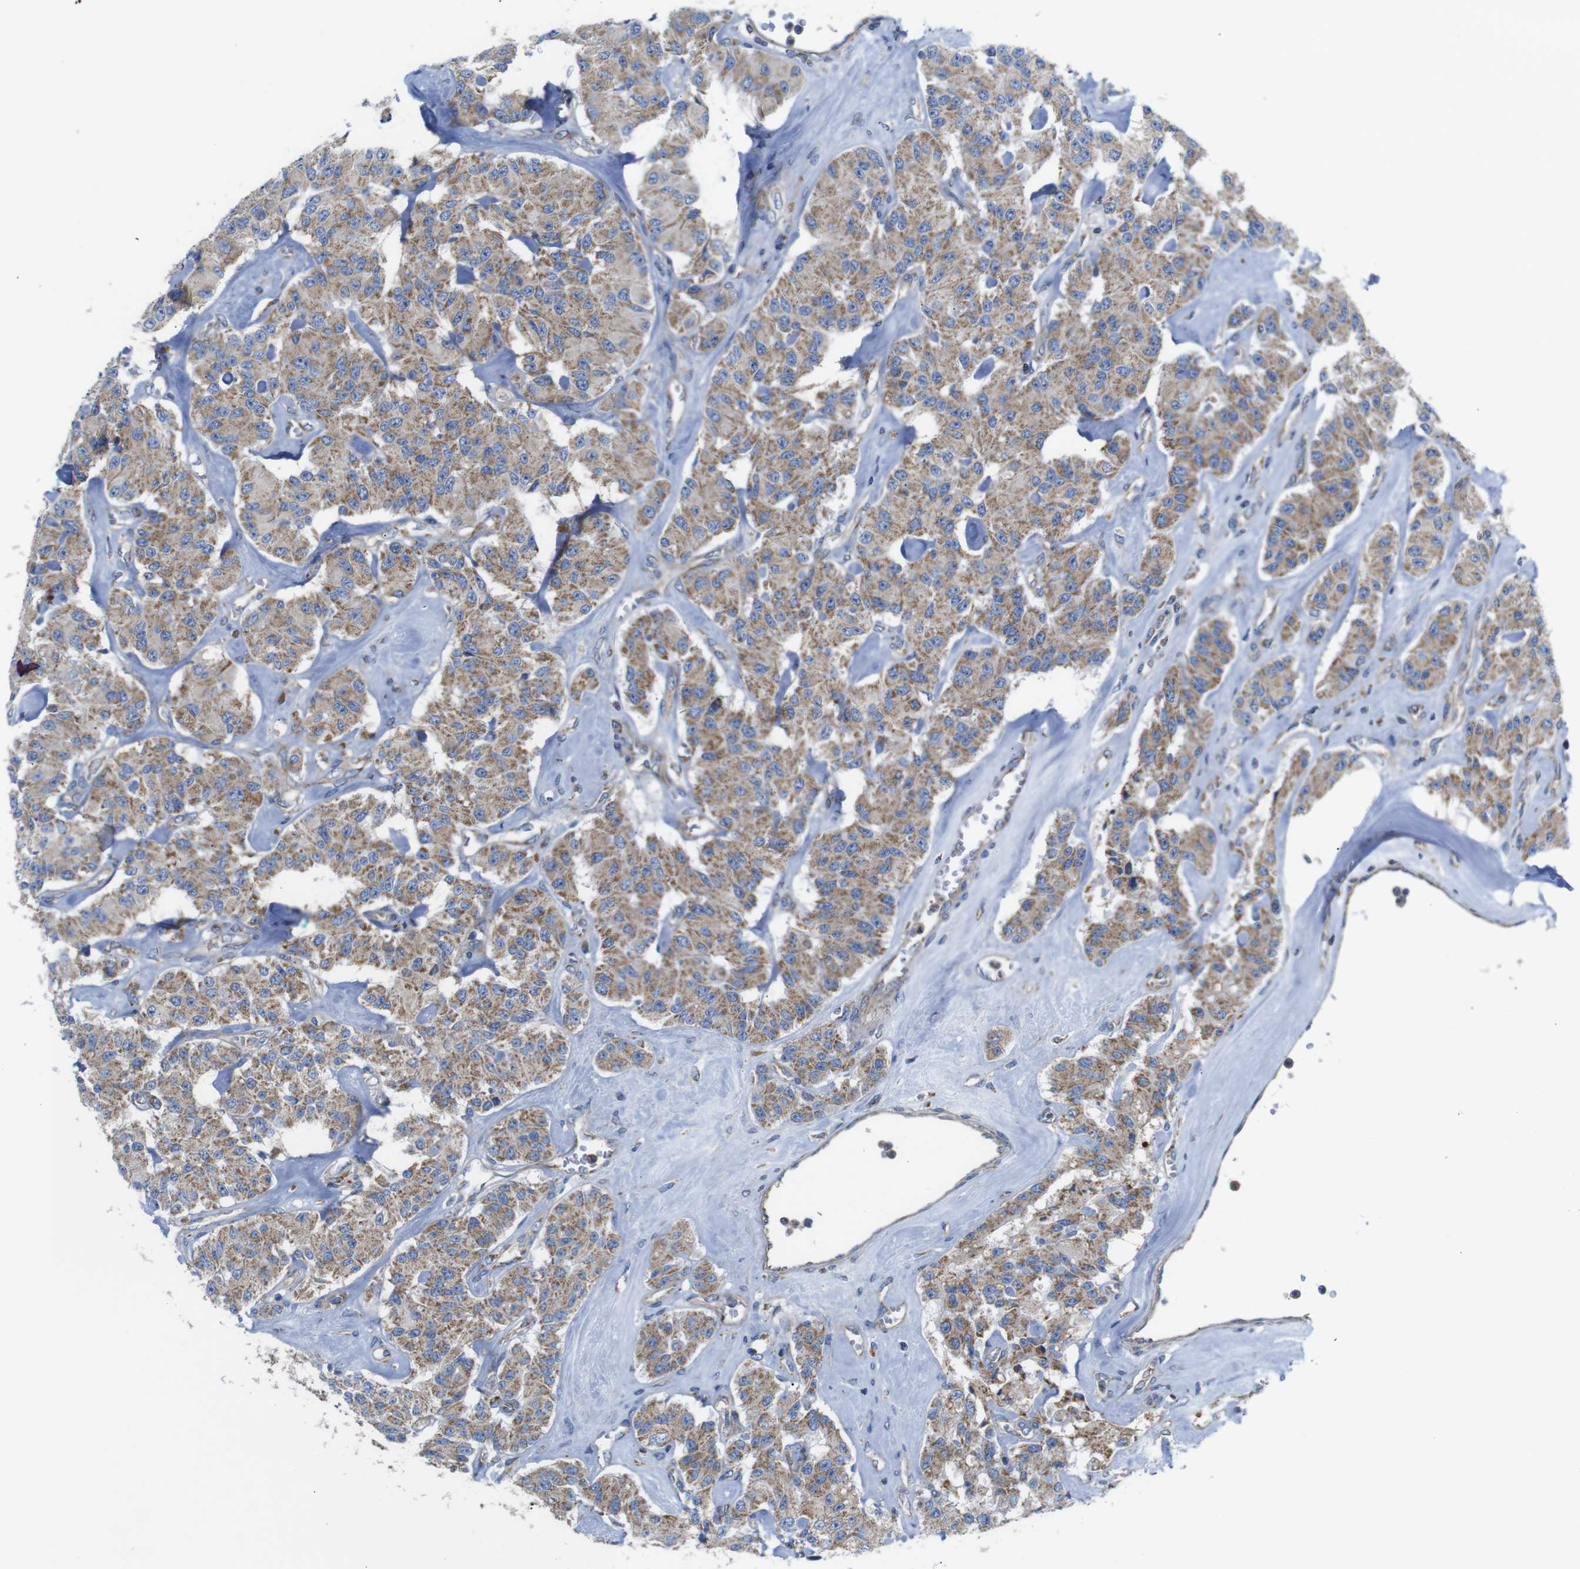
{"staining": {"intensity": "moderate", "quantity": ">75%", "location": "cytoplasmic/membranous"}, "tissue": "carcinoid", "cell_type": "Tumor cells", "image_type": "cancer", "snomed": [{"axis": "morphology", "description": "Carcinoid, malignant, NOS"}, {"axis": "topography", "description": "Pancreas"}], "caption": "A medium amount of moderate cytoplasmic/membranous staining is appreciated in about >75% of tumor cells in carcinoid tissue.", "gene": "PDCD1LG2", "patient": {"sex": "male", "age": 41}}